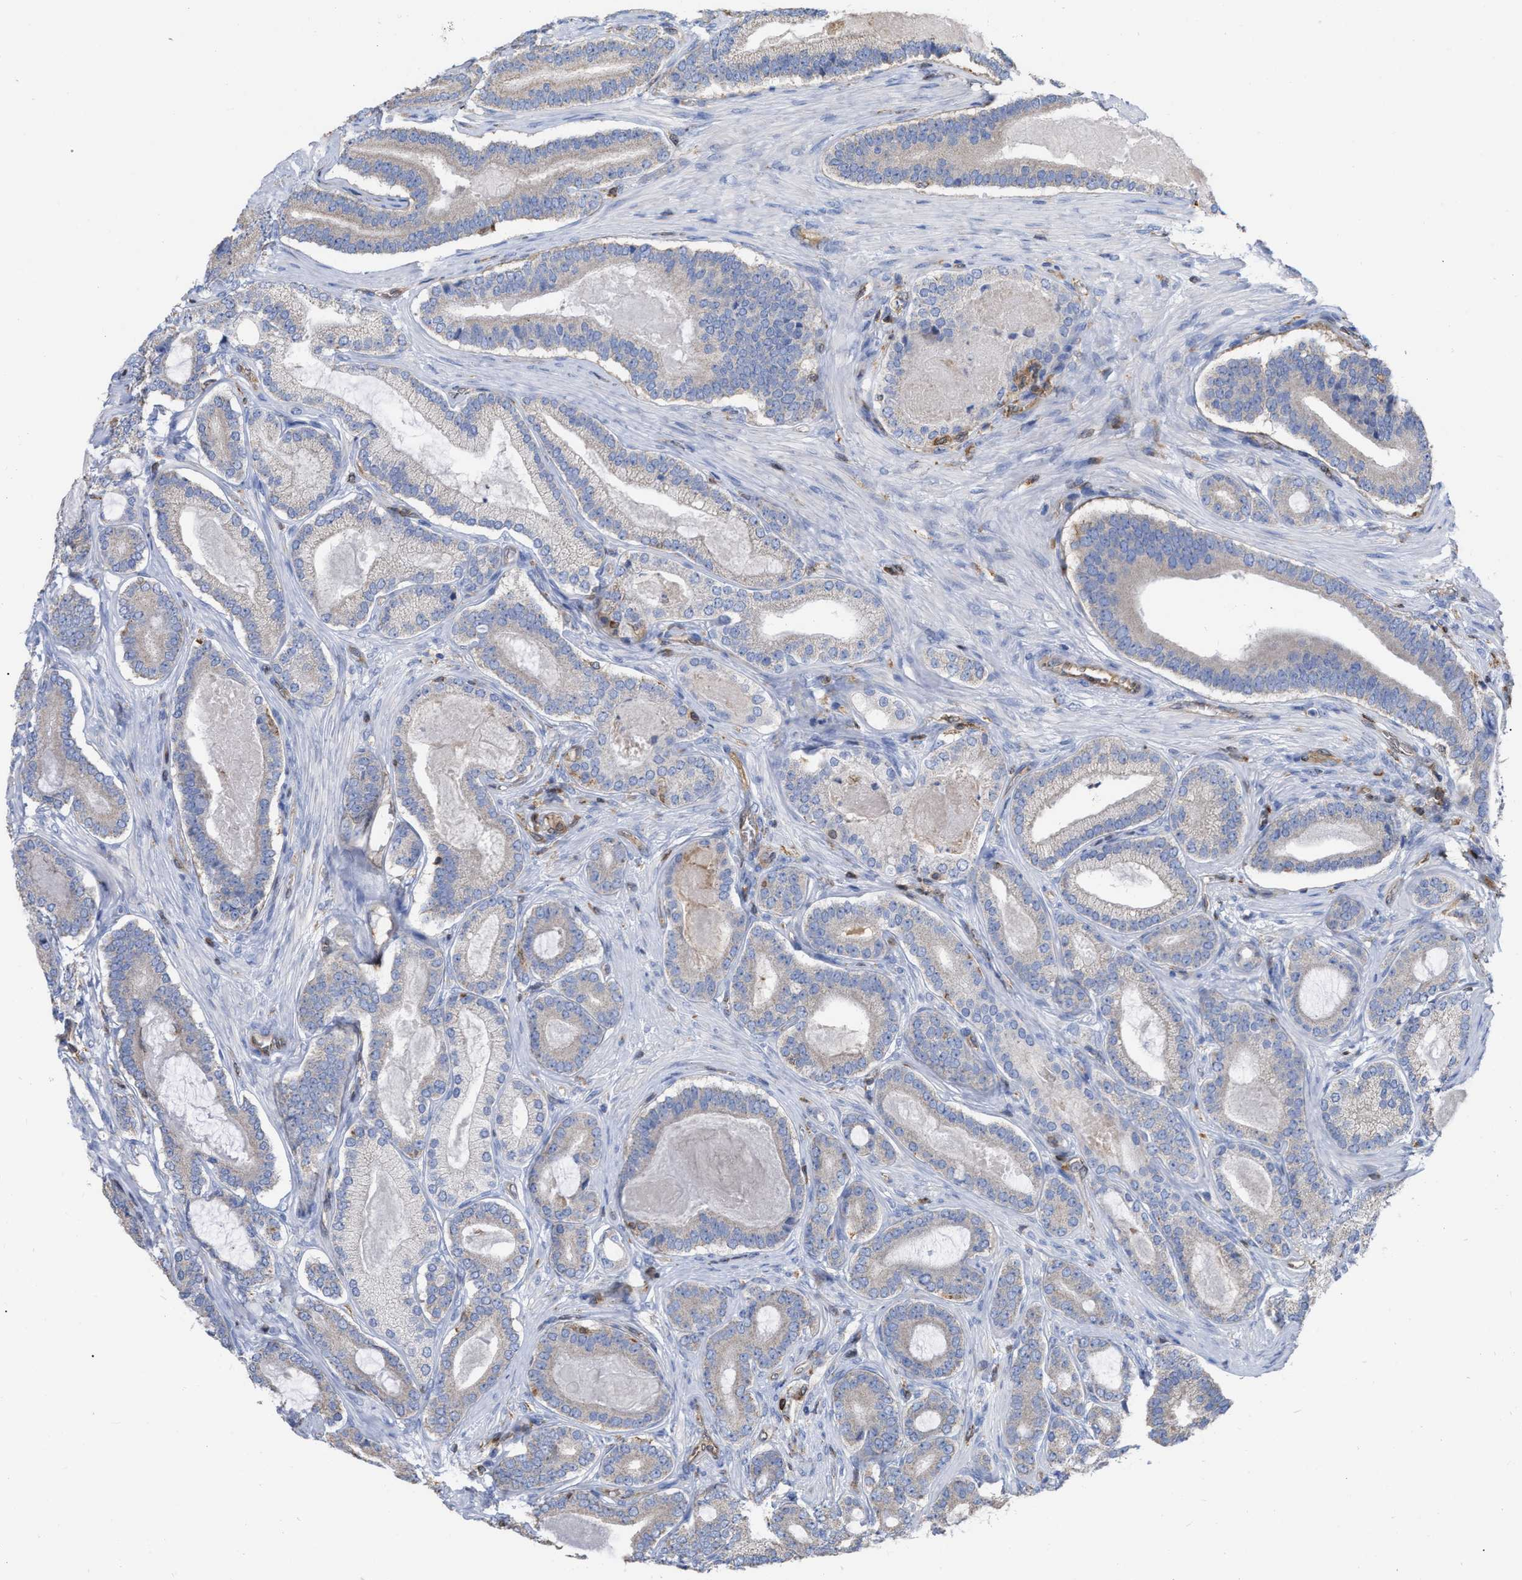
{"staining": {"intensity": "negative", "quantity": "none", "location": "none"}, "tissue": "prostate cancer", "cell_type": "Tumor cells", "image_type": "cancer", "snomed": [{"axis": "morphology", "description": "Adenocarcinoma, High grade"}, {"axis": "topography", "description": "Prostate"}], "caption": "Immunohistochemical staining of prostate cancer displays no significant positivity in tumor cells.", "gene": "GIMAP4", "patient": {"sex": "male", "age": 60}}